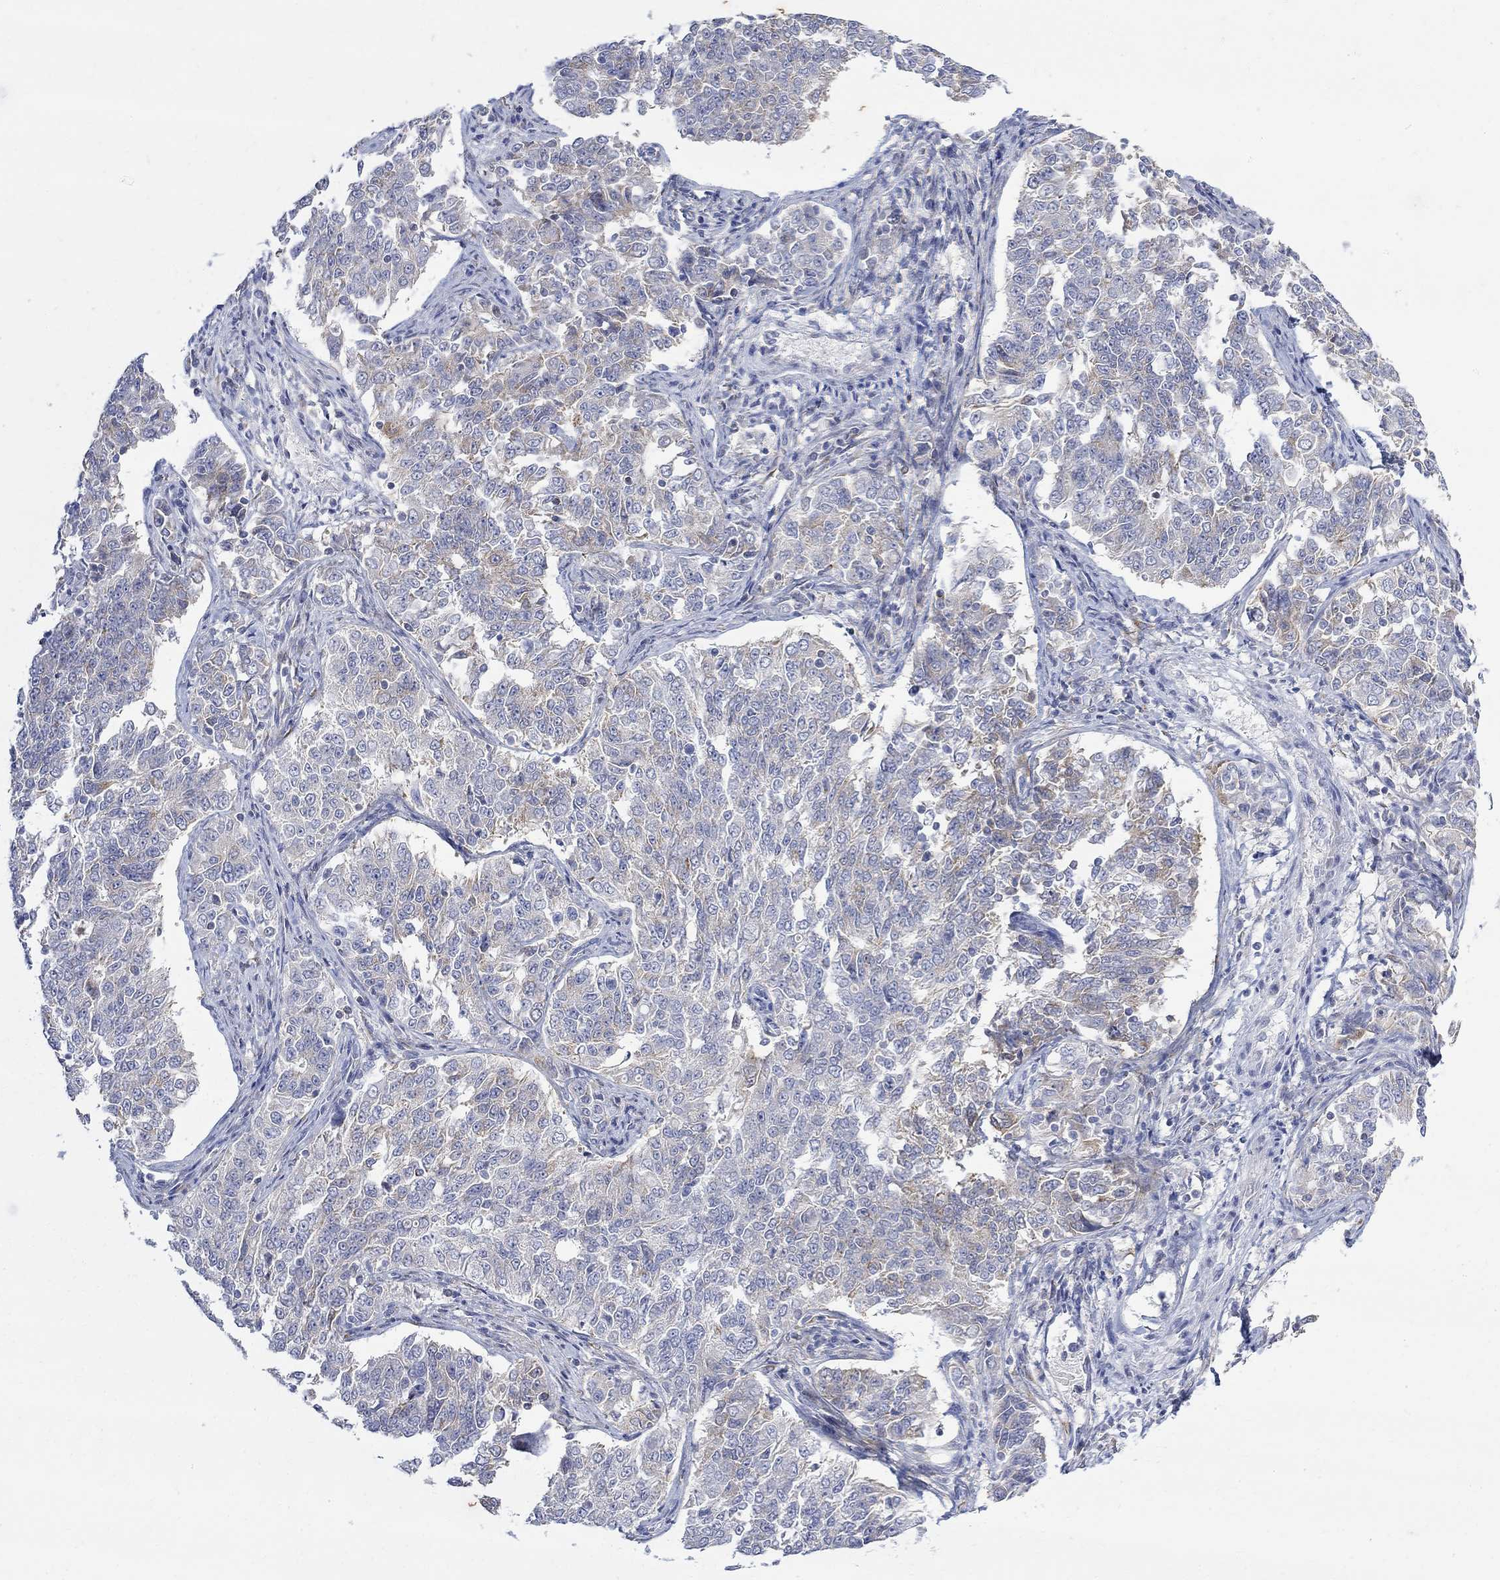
{"staining": {"intensity": "weak", "quantity": "<25%", "location": "cytoplasmic/membranous"}, "tissue": "endometrial cancer", "cell_type": "Tumor cells", "image_type": "cancer", "snomed": [{"axis": "morphology", "description": "Adenocarcinoma, NOS"}, {"axis": "topography", "description": "Endometrium"}], "caption": "A photomicrograph of endometrial cancer stained for a protein exhibits no brown staining in tumor cells.", "gene": "FNDC5", "patient": {"sex": "female", "age": 43}}